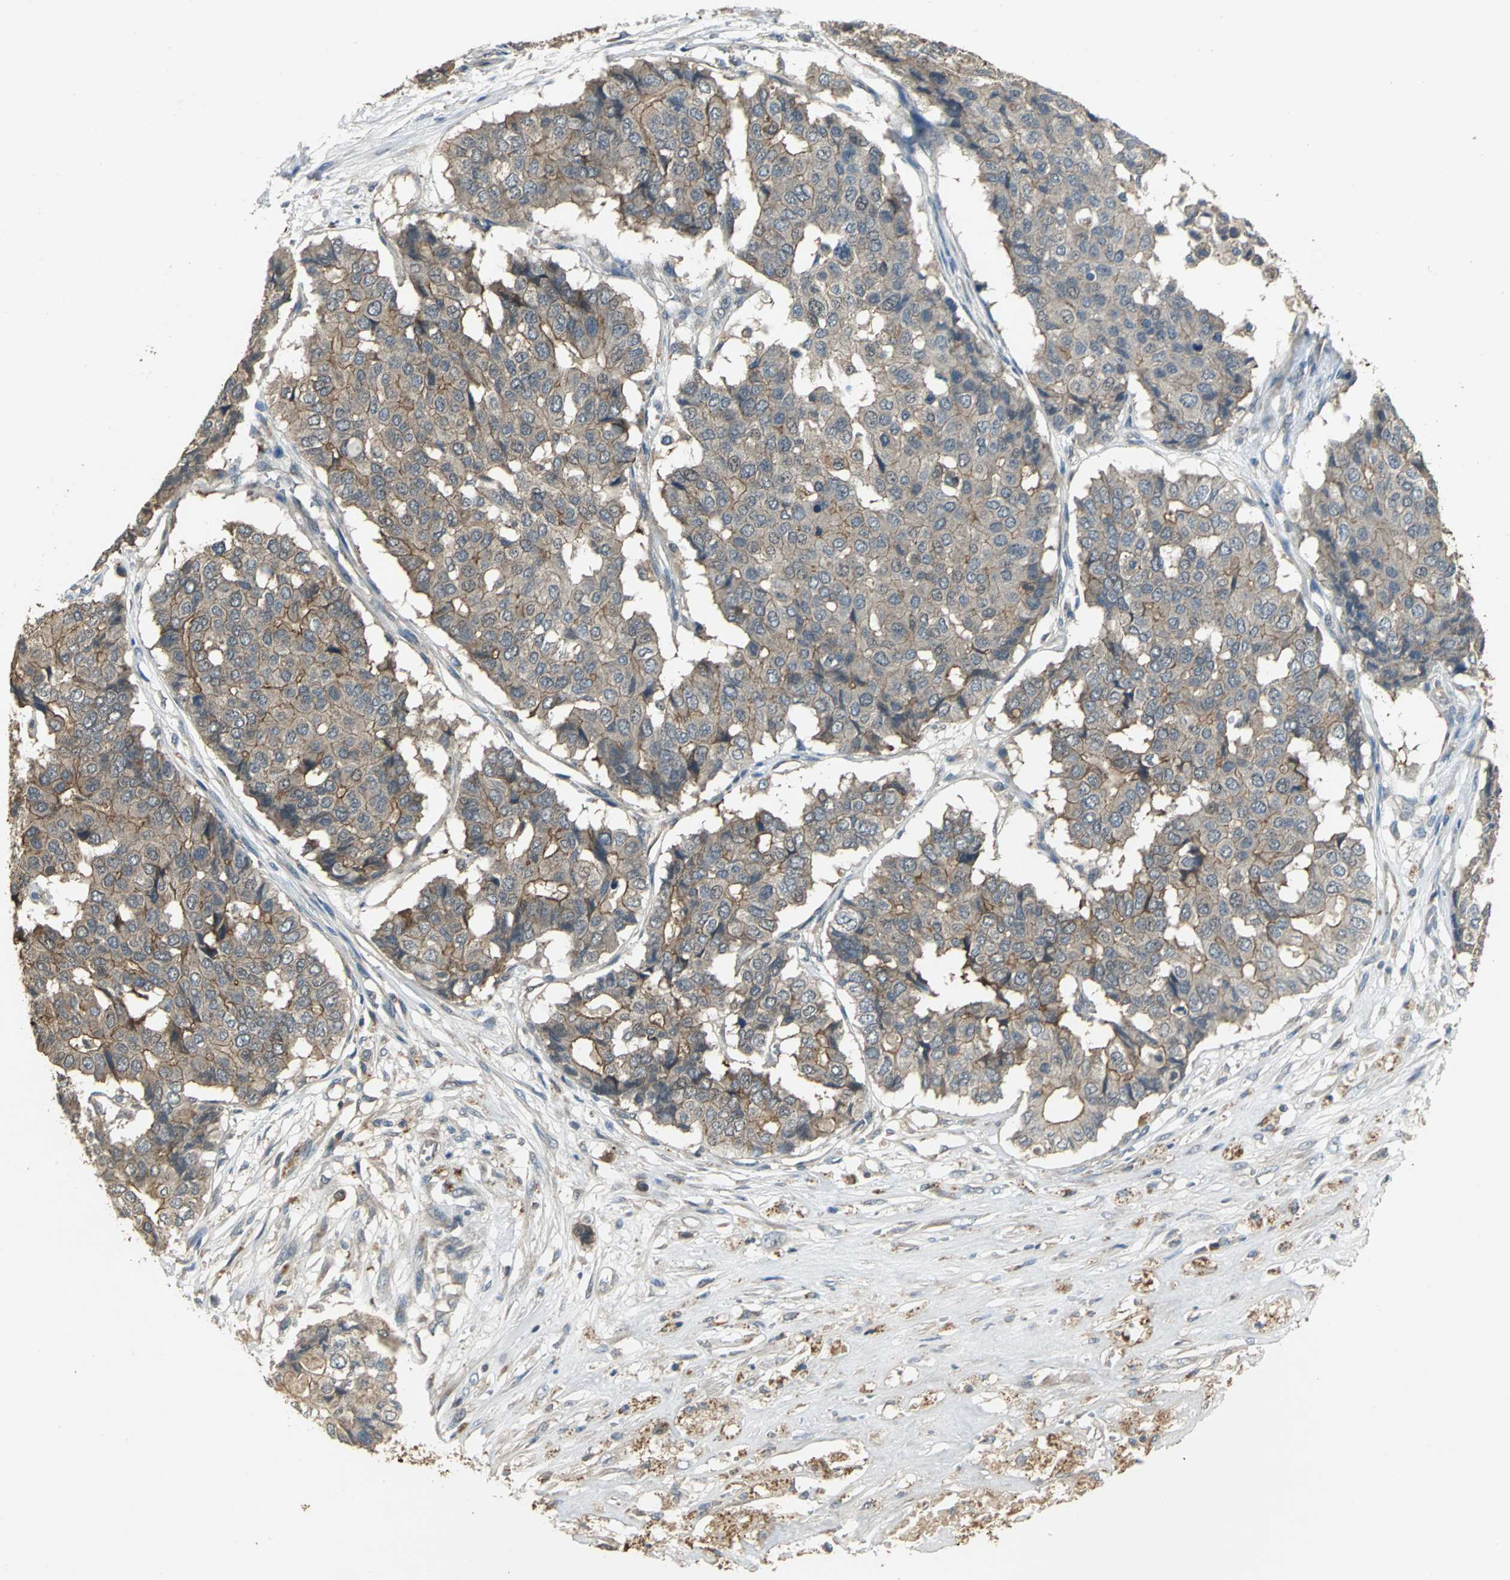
{"staining": {"intensity": "moderate", "quantity": ">75%", "location": "cytoplasmic/membranous"}, "tissue": "pancreatic cancer", "cell_type": "Tumor cells", "image_type": "cancer", "snomed": [{"axis": "morphology", "description": "Adenocarcinoma, NOS"}, {"axis": "topography", "description": "Pancreas"}], "caption": "Approximately >75% of tumor cells in adenocarcinoma (pancreatic) show moderate cytoplasmic/membranous protein positivity as visualized by brown immunohistochemical staining.", "gene": "MET", "patient": {"sex": "male", "age": 50}}